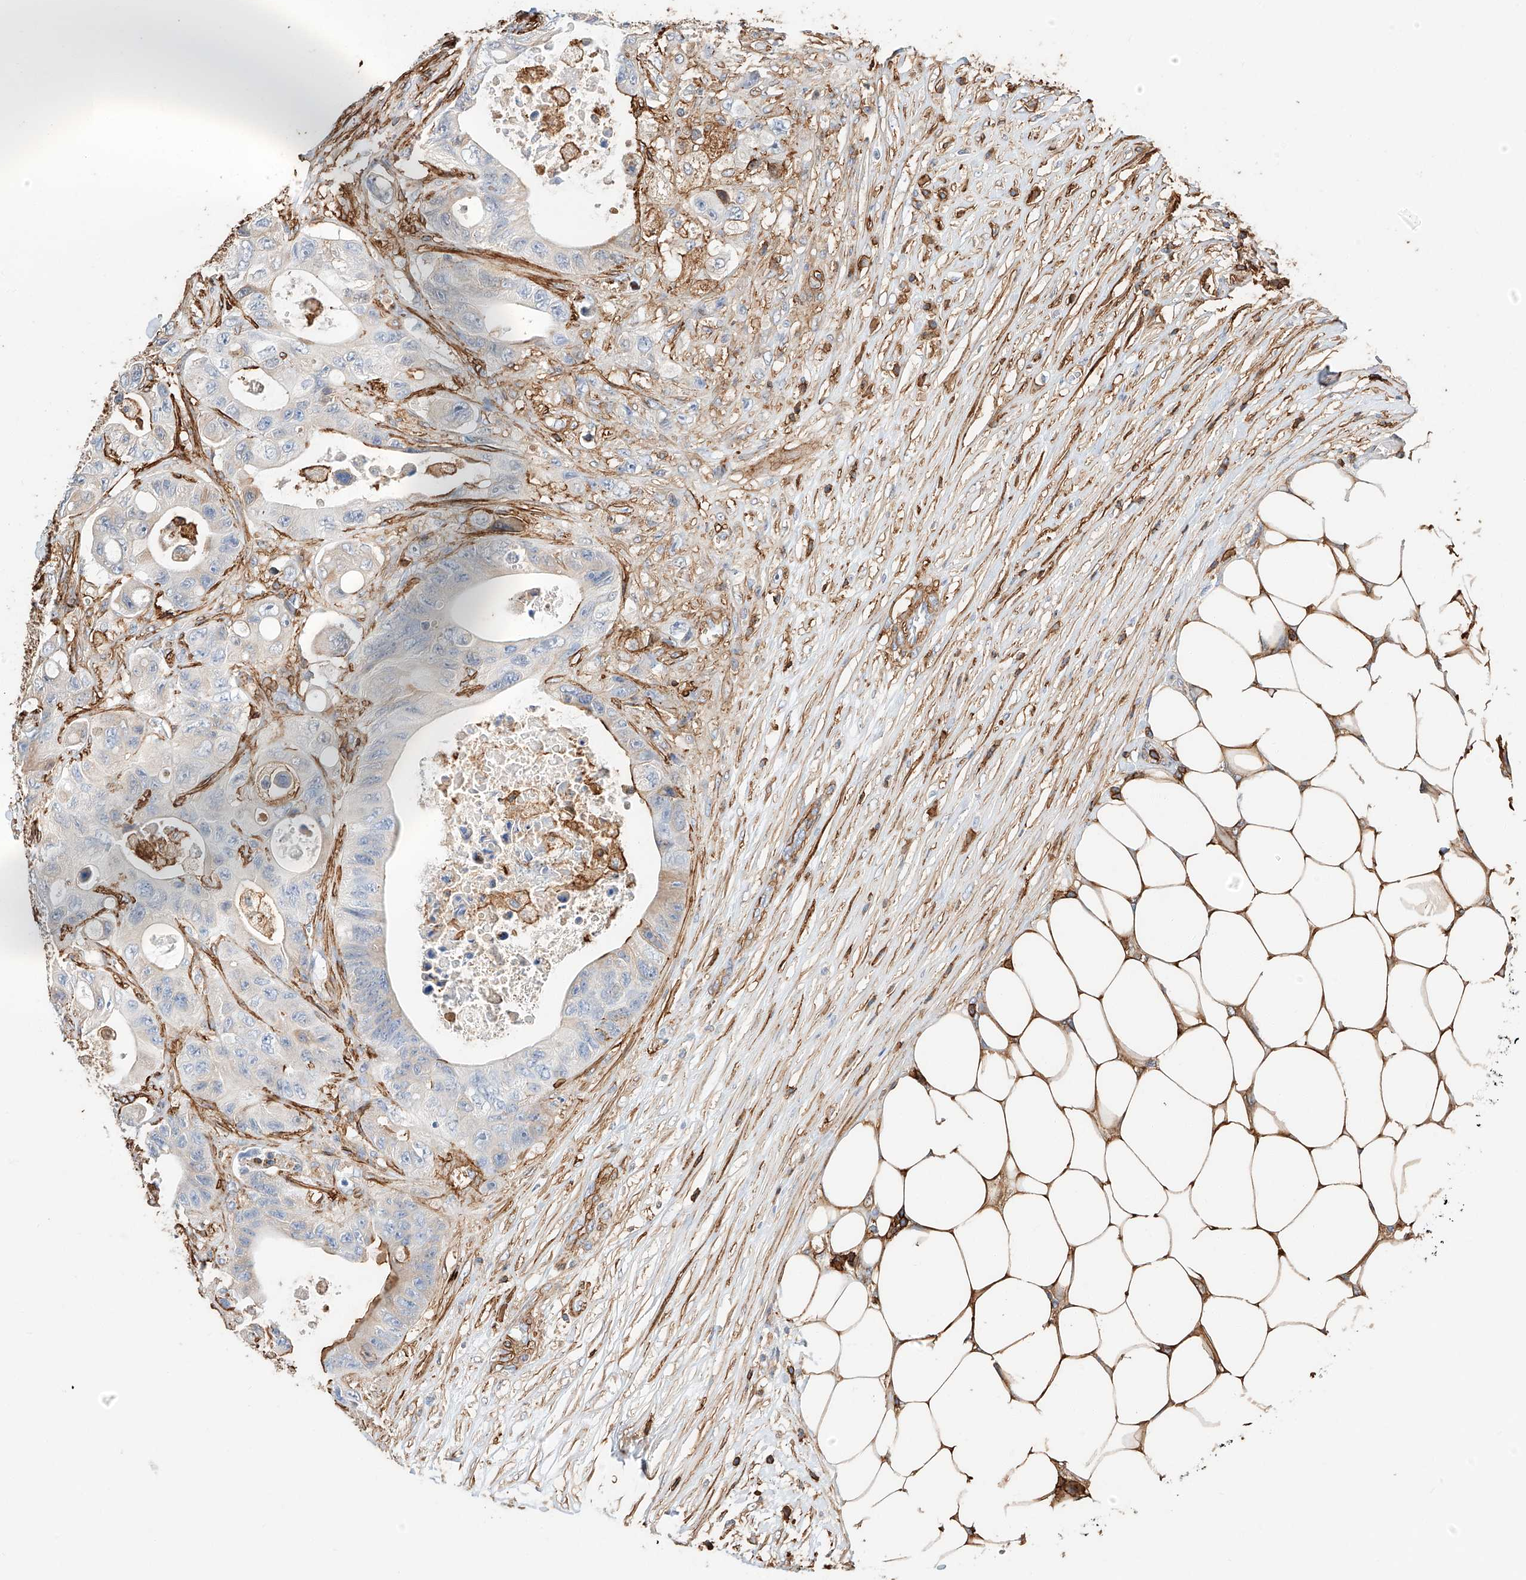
{"staining": {"intensity": "negative", "quantity": "none", "location": "none"}, "tissue": "colorectal cancer", "cell_type": "Tumor cells", "image_type": "cancer", "snomed": [{"axis": "morphology", "description": "Adenocarcinoma, NOS"}, {"axis": "topography", "description": "Colon"}], "caption": "DAB immunohistochemical staining of human colorectal cancer demonstrates no significant staining in tumor cells.", "gene": "WFS1", "patient": {"sex": "female", "age": 46}}